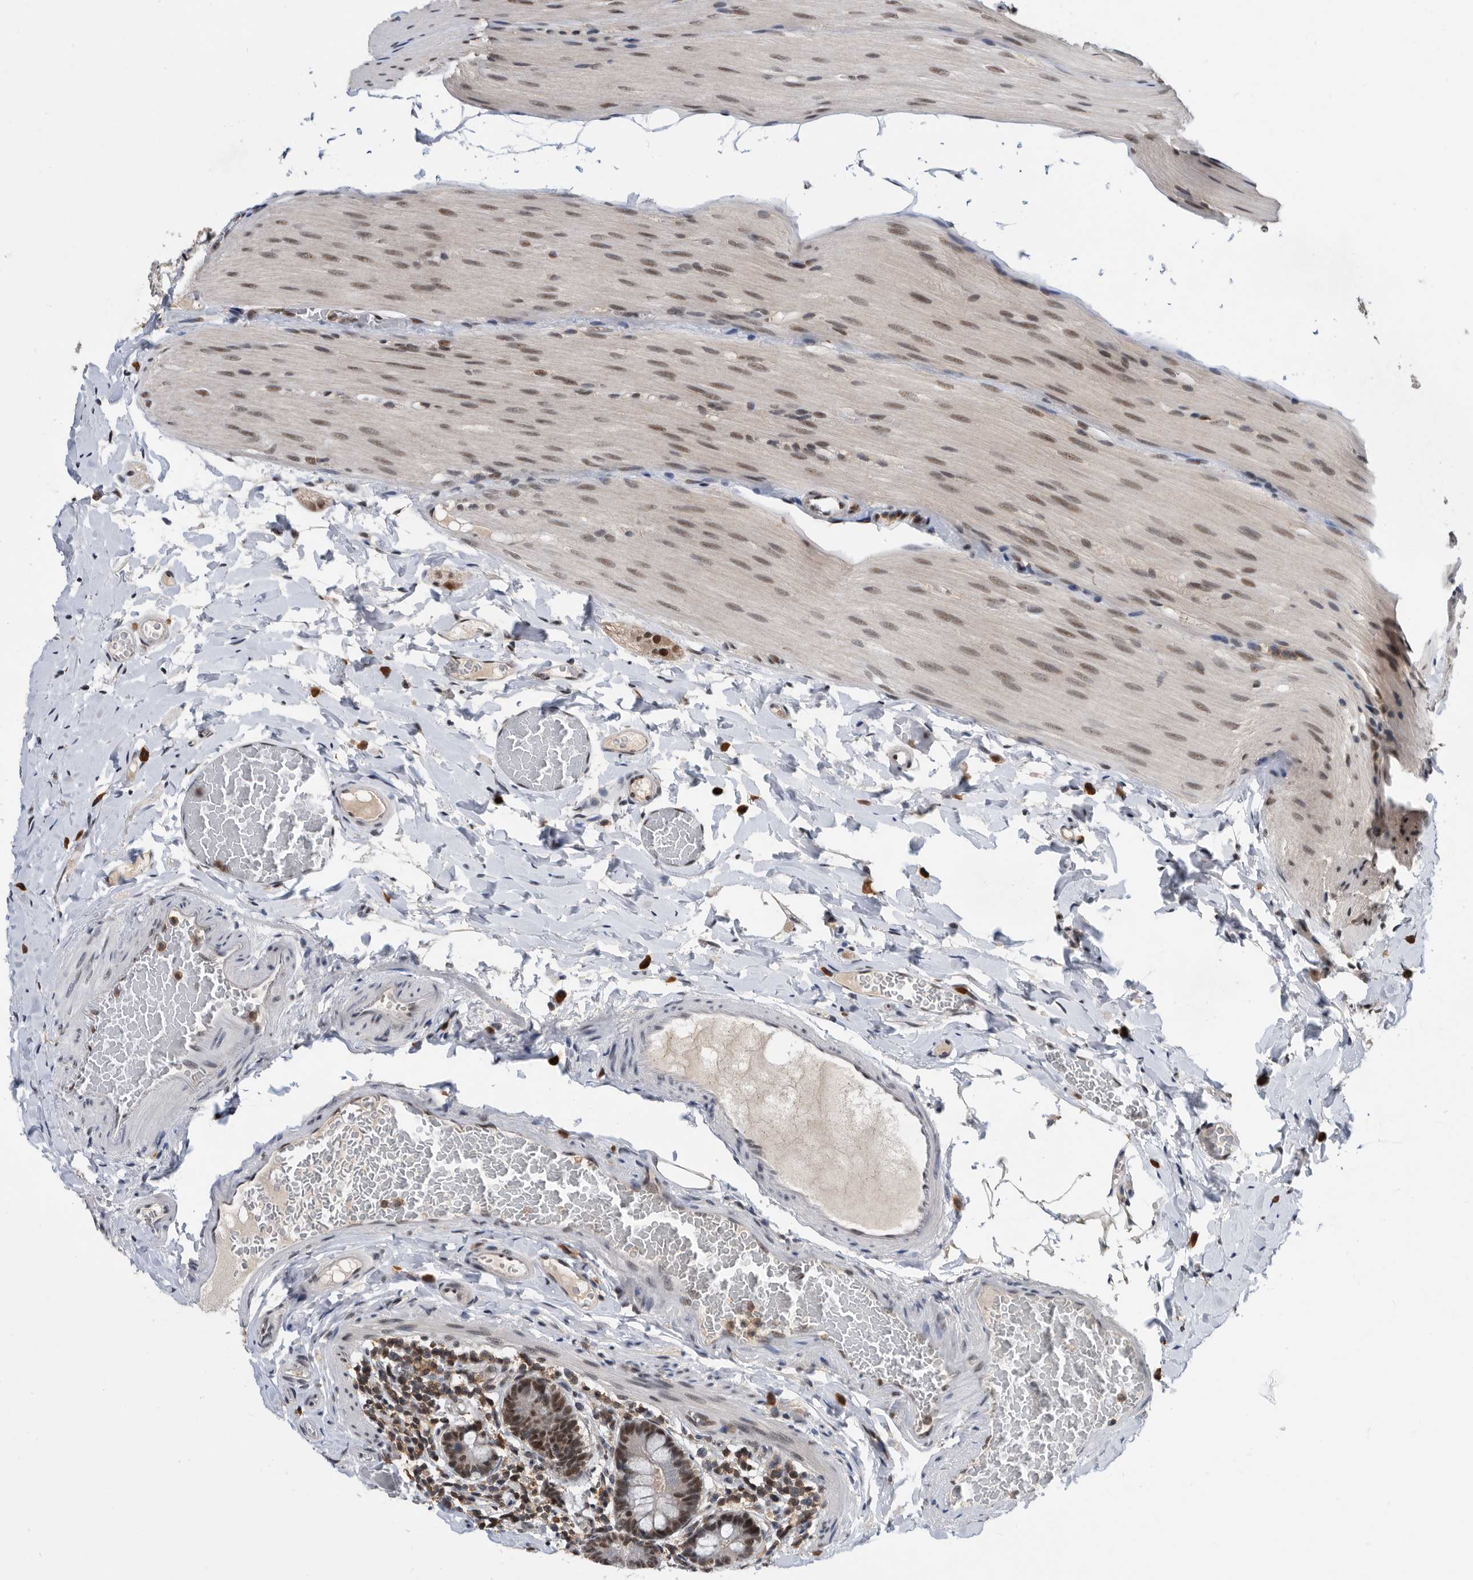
{"staining": {"intensity": "strong", "quantity": ">75%", "location": "nuclear"}, "tissue": "small intestine", "cell_type": "Glandular cells", "image_type": "normal", "snomed": [{"axis": "morphology", "description": "Normal tissue, NOS"}, {"axis": "topography", "description": "Small intestine"}], "caption": "IHC micrograph of normal small intestine: human small intestine stained using immunohistochemistry (IHC) reveals high levels of strong protein expression localized specifically in the nuclear of glandular cells, appearing as a nuclear brown color.", "gene": "ZNF260", "patient": {"sex": "male", "age": 41}}